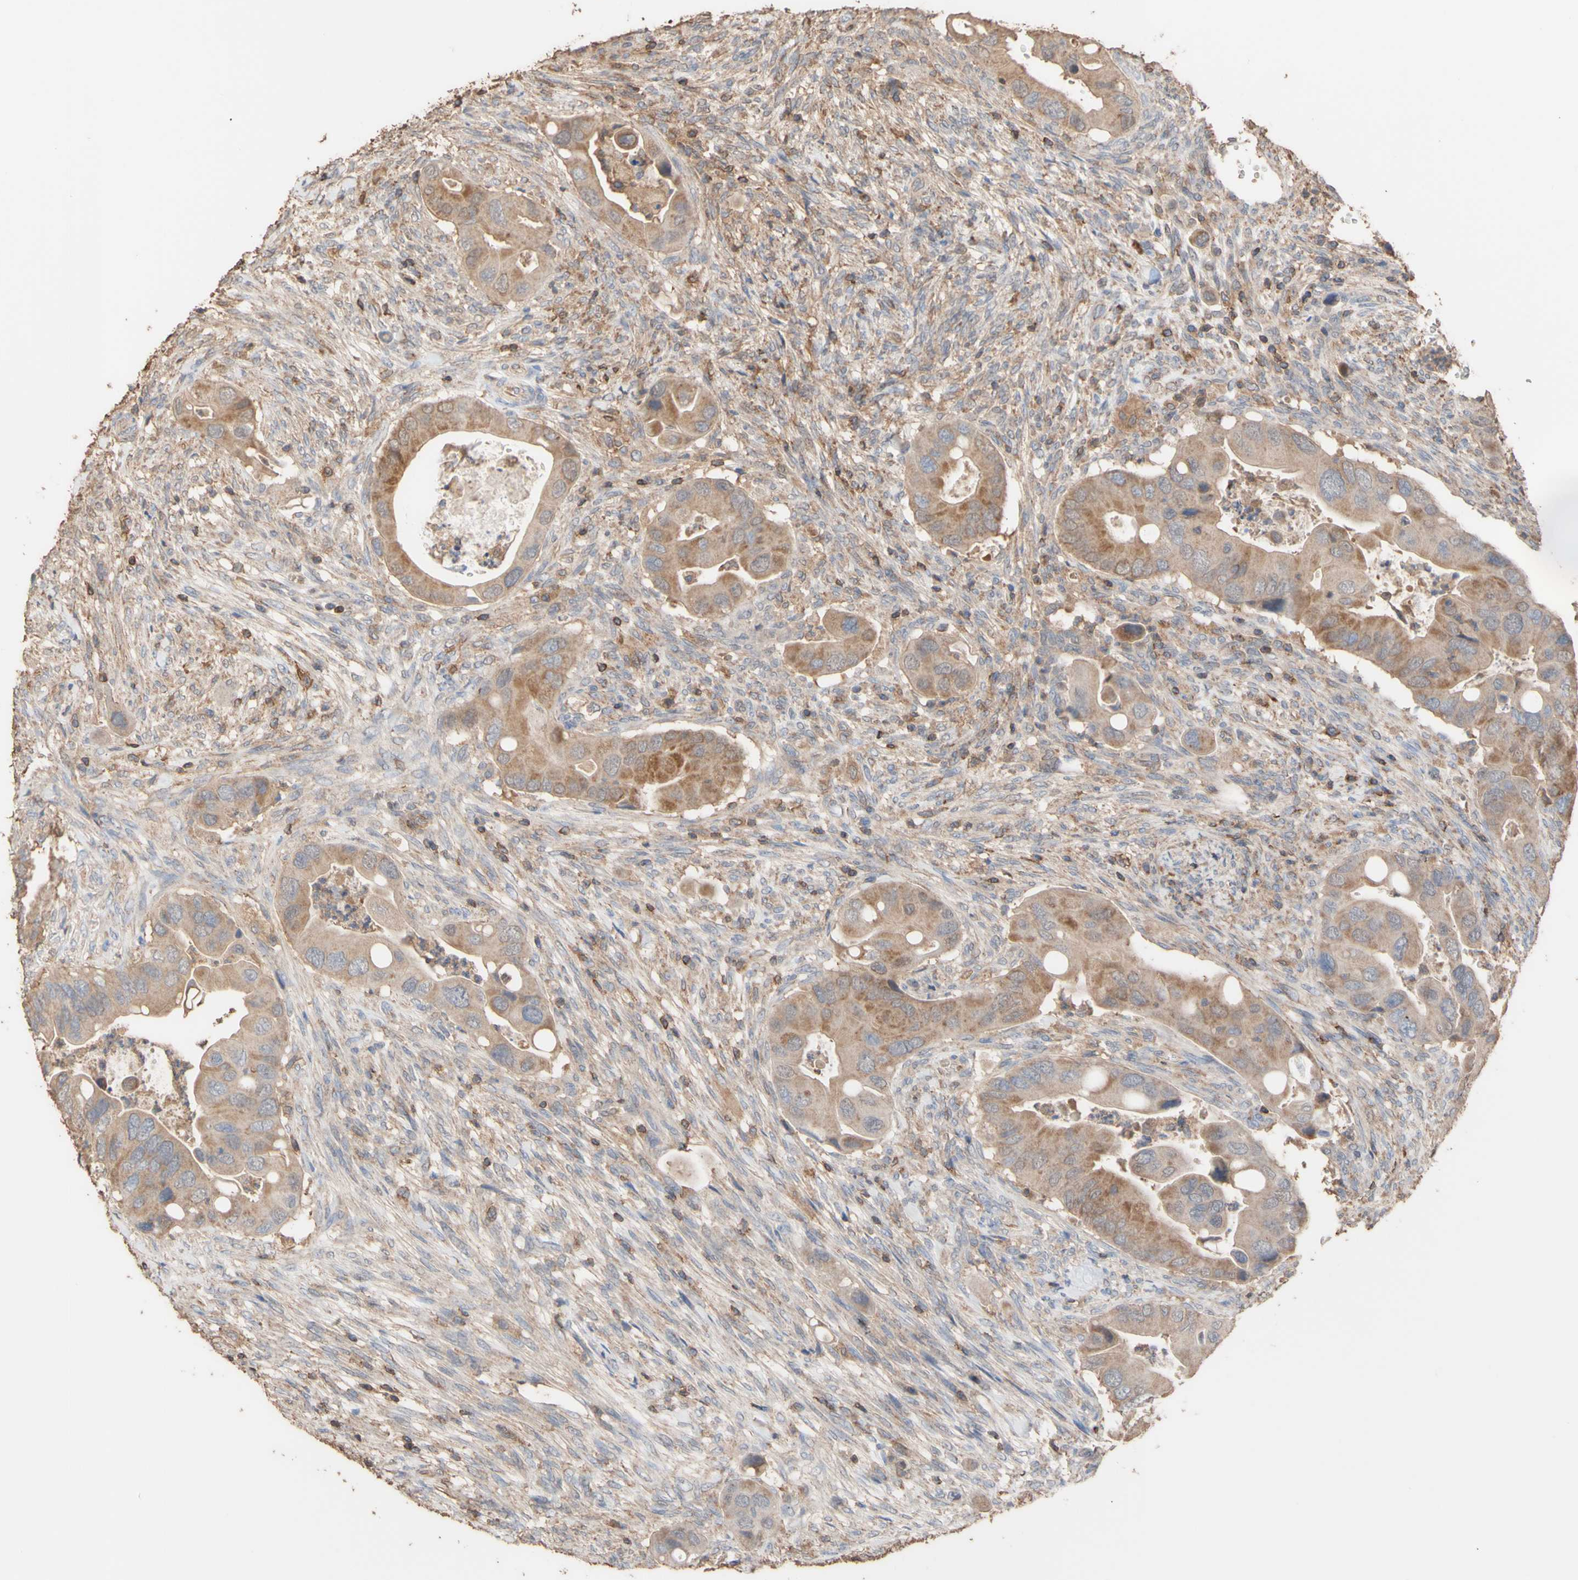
{"staining": {"intensity": "moderate", "quantity": ">75%", "location": "cytoplasmic/membranous"}, "tissue": "colorectal cancer", "cell_type": "Tumor cells", "image_type": "cancer", "snomed": [{"axis": "morphology", "description": "Adenocarcinoma, NOS"}, {"axis": "topography", "description": "Rectum"}], "caption": "Colorectal adenocarcinoma stained with a protein marker exhibits moderate staining in tumor cells.", "gene": "ALDH9A1", "patient": {"sex": "female", "age": 57}}